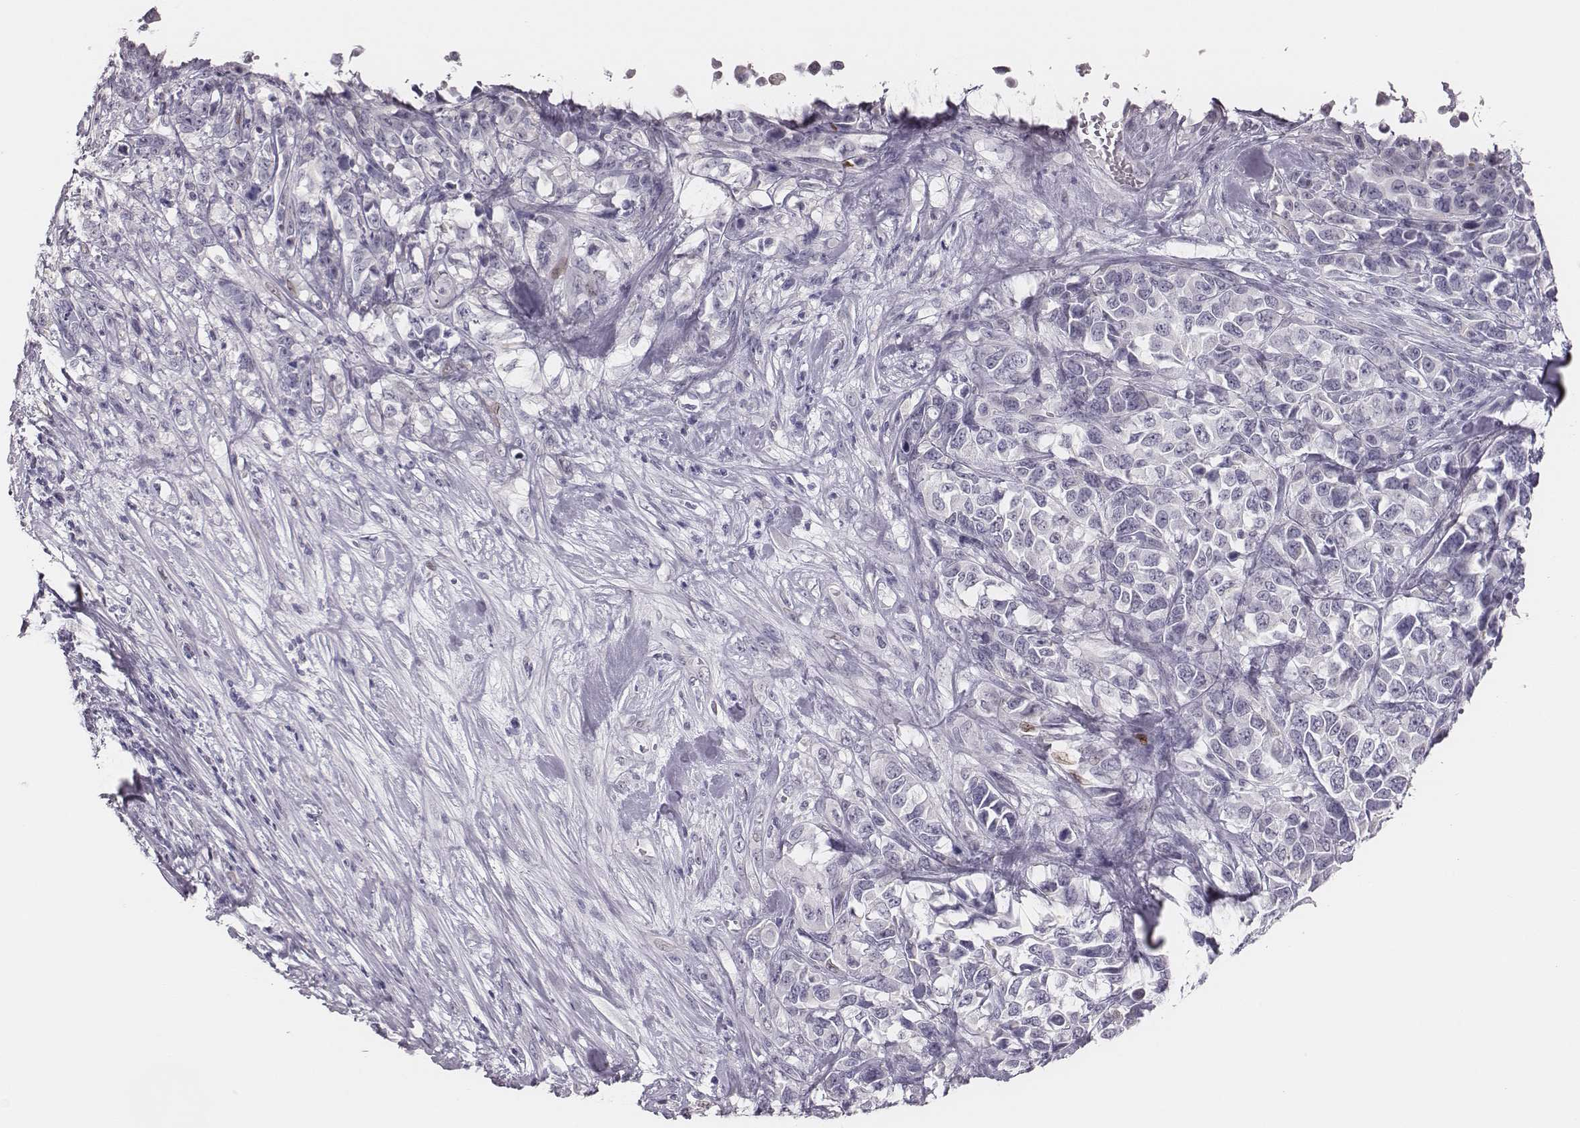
{"staining": {"intensity": "negative", "quantity": "none", "location": "none"}, "tissue": "melanoma", "cell_type": "Tumor cells", "image_type": "cancer", "snomed": [{"axis": "morphology", "description": "Malignant melanoma, Metastatic site"}, {"axis": "topography", "description": "Skin"}], "caption": "Immunohistochemical staining of human melanoma reveals no significant staining in tumor cells.", "gene": "ADGRF4", "patient": {"sex": "male", "age": 84}}